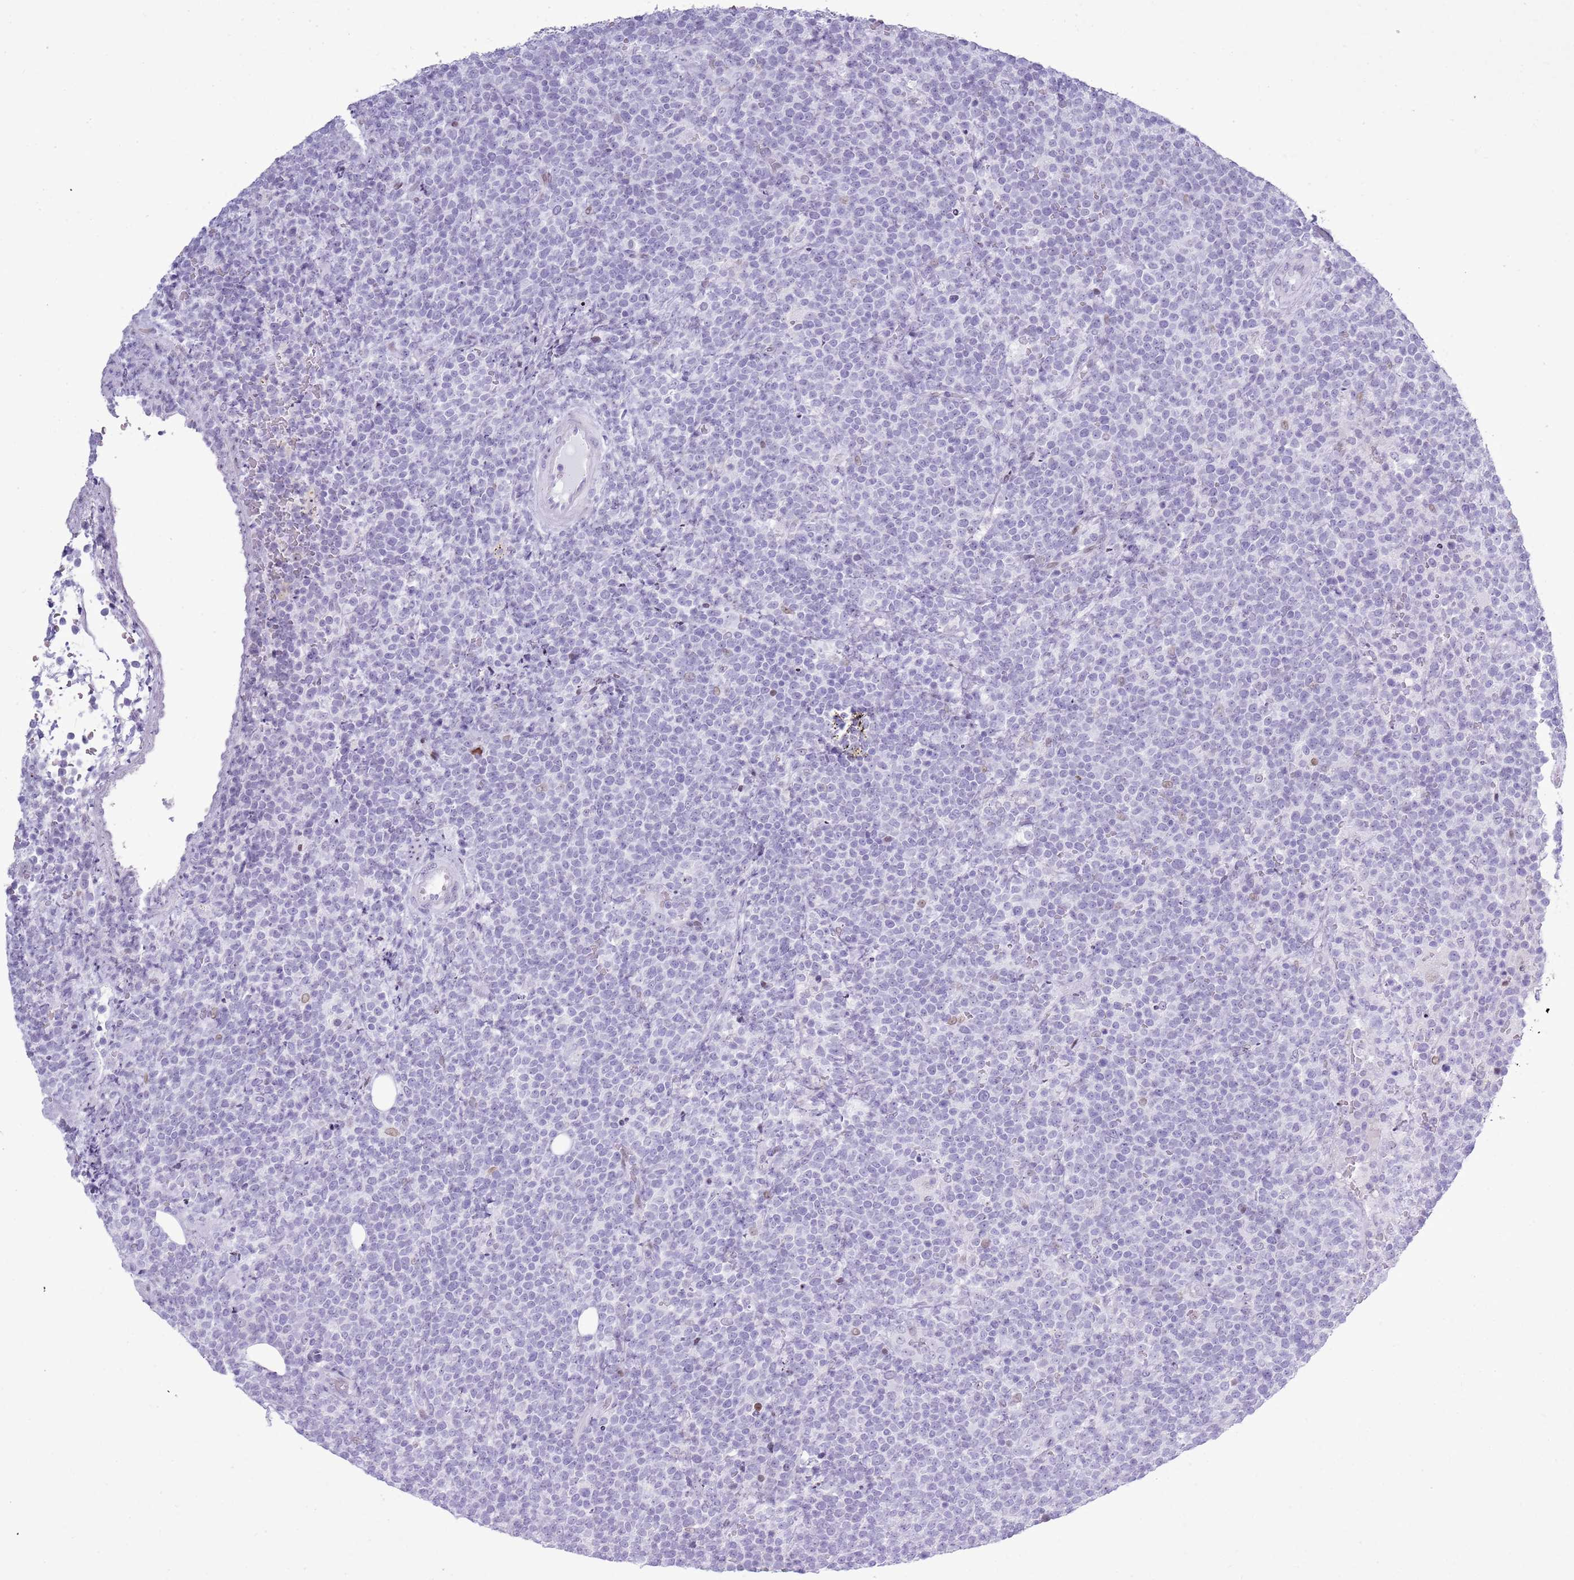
{"staining": {"intensity": "negative", "quantity": "none", "location": "none"}, "tissue": "lymphoma", "cell_type": "Tumor cells", "image_type": "cancer", "snomed": [{"axis": "morphology", "description": "Malignant lymphoma, non-Hodgkin's type, High grade"}, {"axis": "topography", "description": "Lymph node"}], "caption": "High power microscopy photomicrograph of an immunohistochemistry histopathology image of malignant lymphoma, non-Hodgkin's type (high-grade), revealing no significant staining in tumor cells.", "gene": "ASIP", "patient": {"sex": "male", "age": 61}}